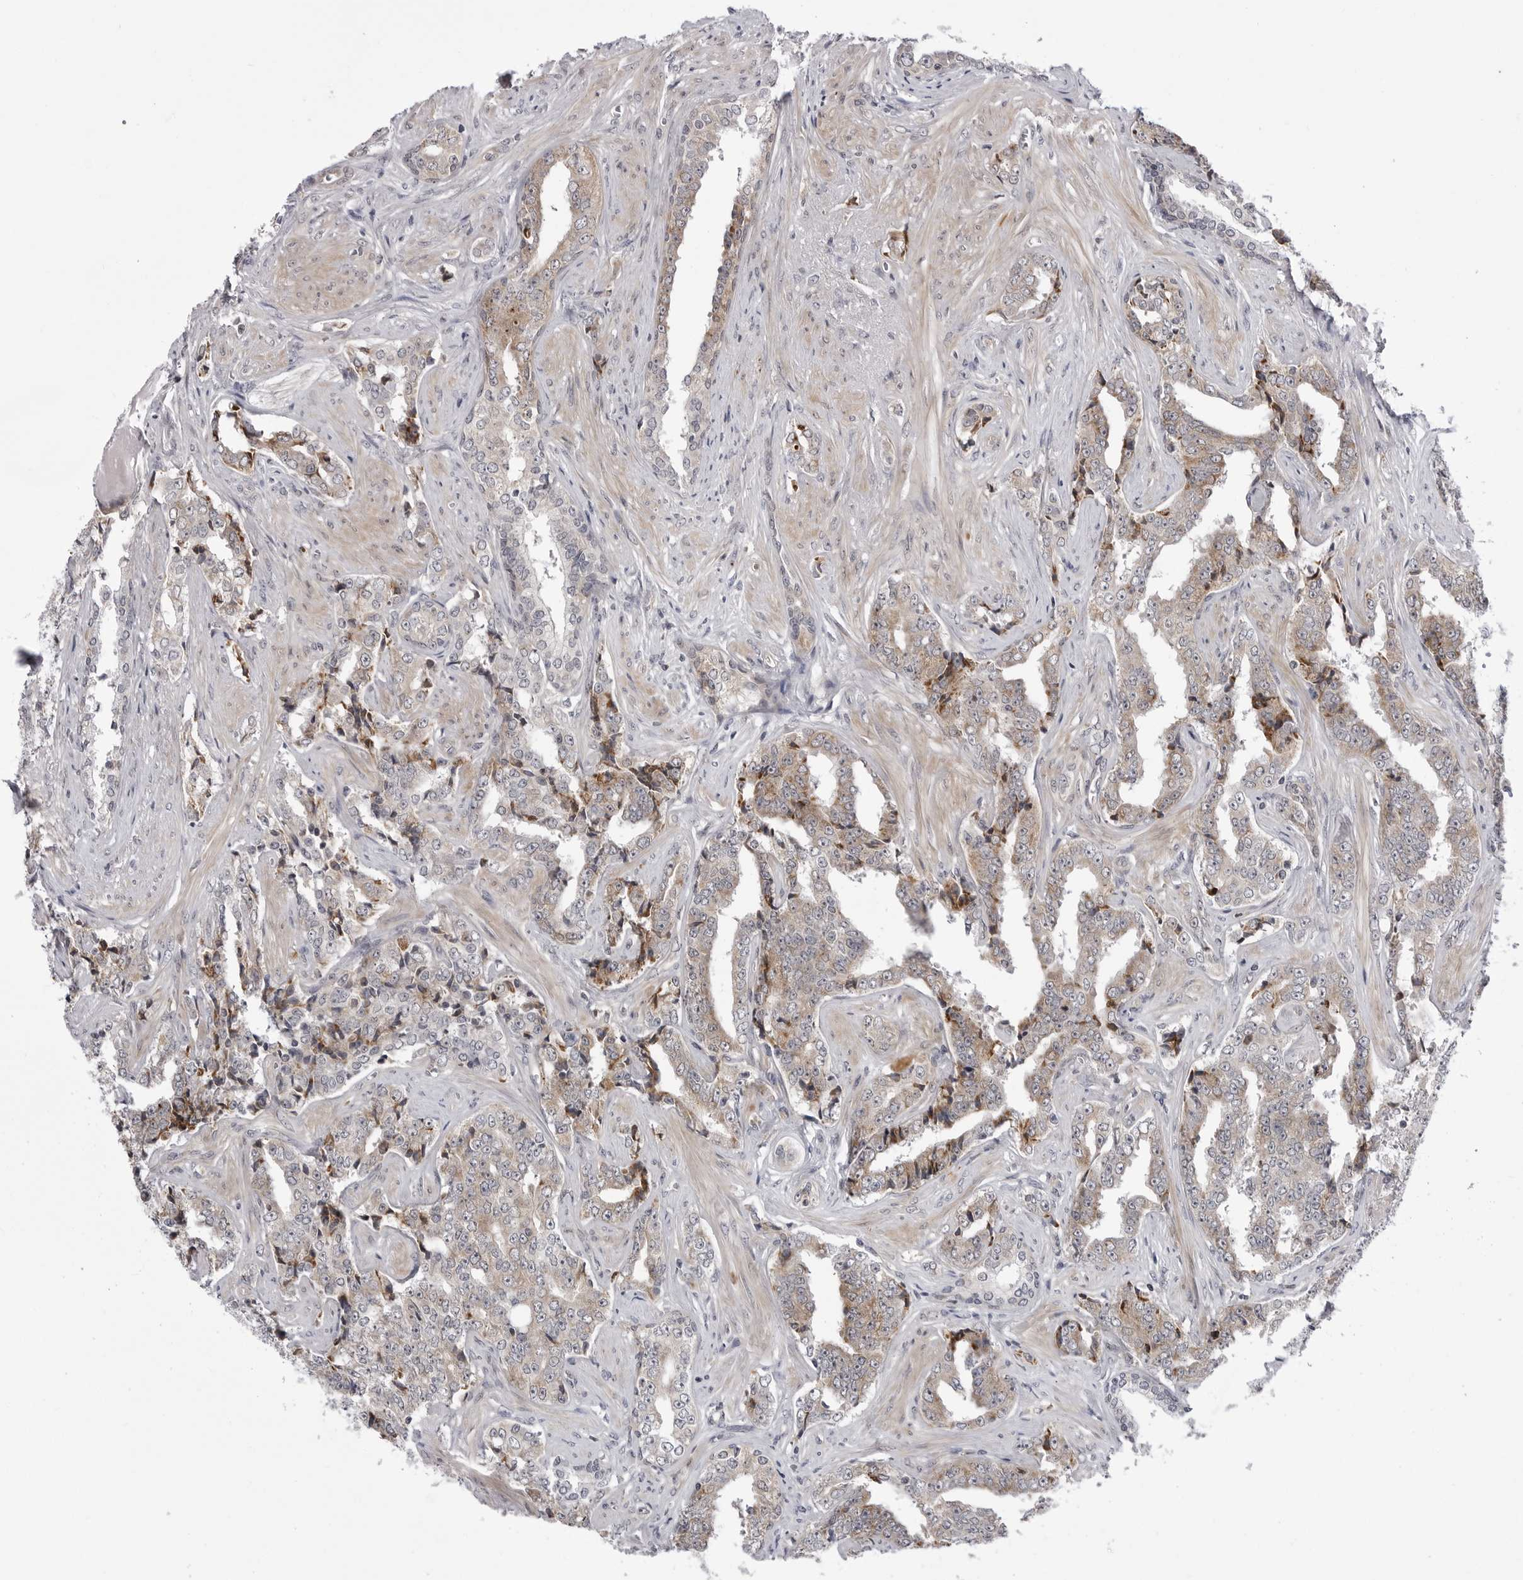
{"staining": {"intensity": "weak", "quantity": "<25%", "location": "cytoplasmic/membranous"}, "tissue": "prostate cancer", "cell_type": "Tumor cells", "image_type": "cancer", "snomed": [{"axis": "morphology", "description": "Adenocarcinoma, High grade"}, {"axis": "topography", "description": "Prostate"}], "caption": "Prostate high-grade adenocarcinoma was stained to show a protein in brown. There is no significant positivity in tumor cells.", "gene": "CCDC18", "patient": {"sex": "male", "age": 71}}